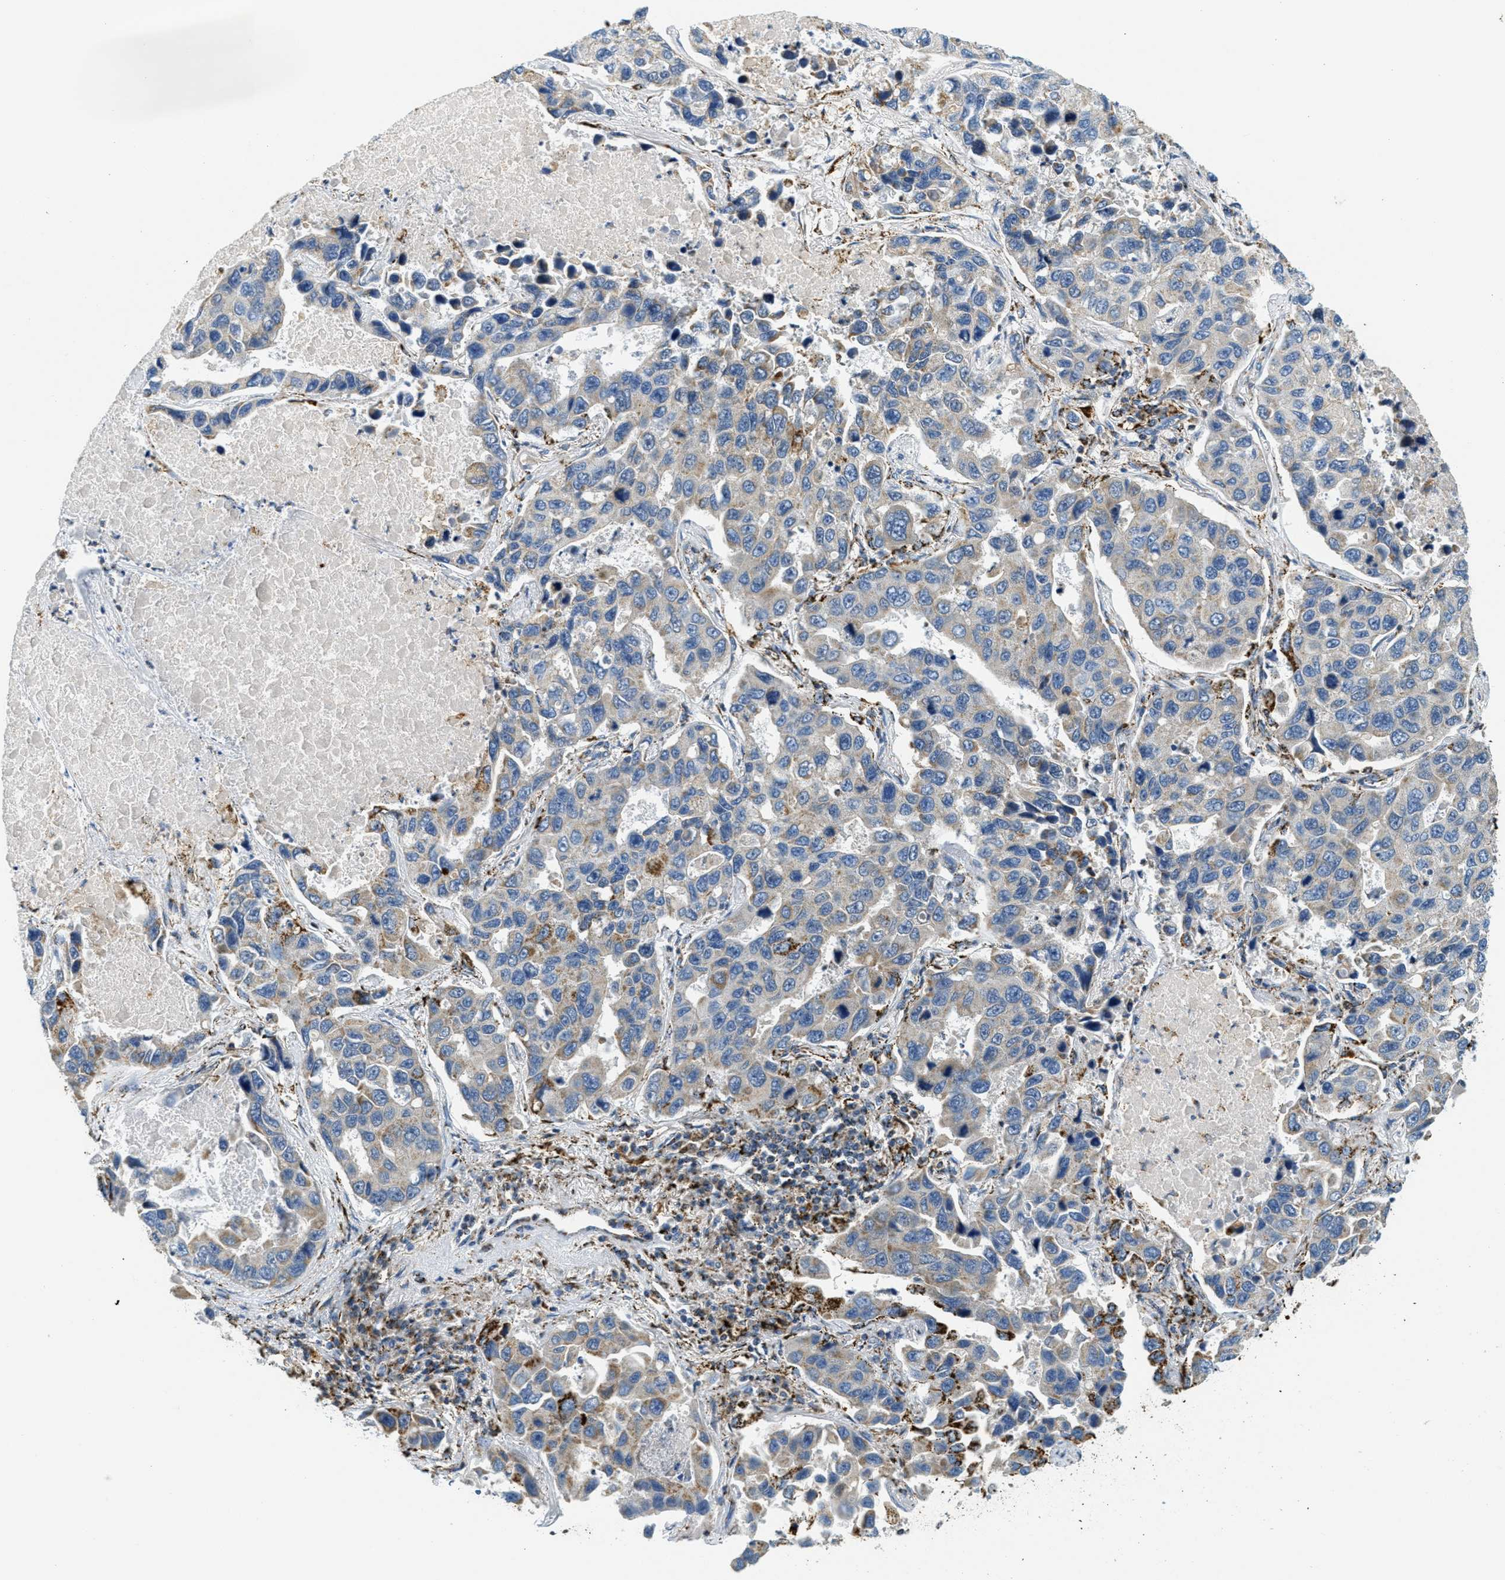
{"staining": {"intensity": "weak", "quantity": "25%-75%", "location": "cytoplasmic/membranous"}, "tissue": "lung cancer", "cell_type": "Tumor cells", "image_type": "cancer", "snomed": [{"axis": "morphology", "description": "Adenocarcinoma, NOS"}, {"axis": "topography", "description": "Lung"}], "caption": "Immunohistochemical staining of human lung adenocarcinoma shows low levels of weak cytoplasmic/membranous protein positivity in approximately 25%-75% of tumor cells.", "gene": "HLCS", "patient": {"sex": "male", "age": 64}}